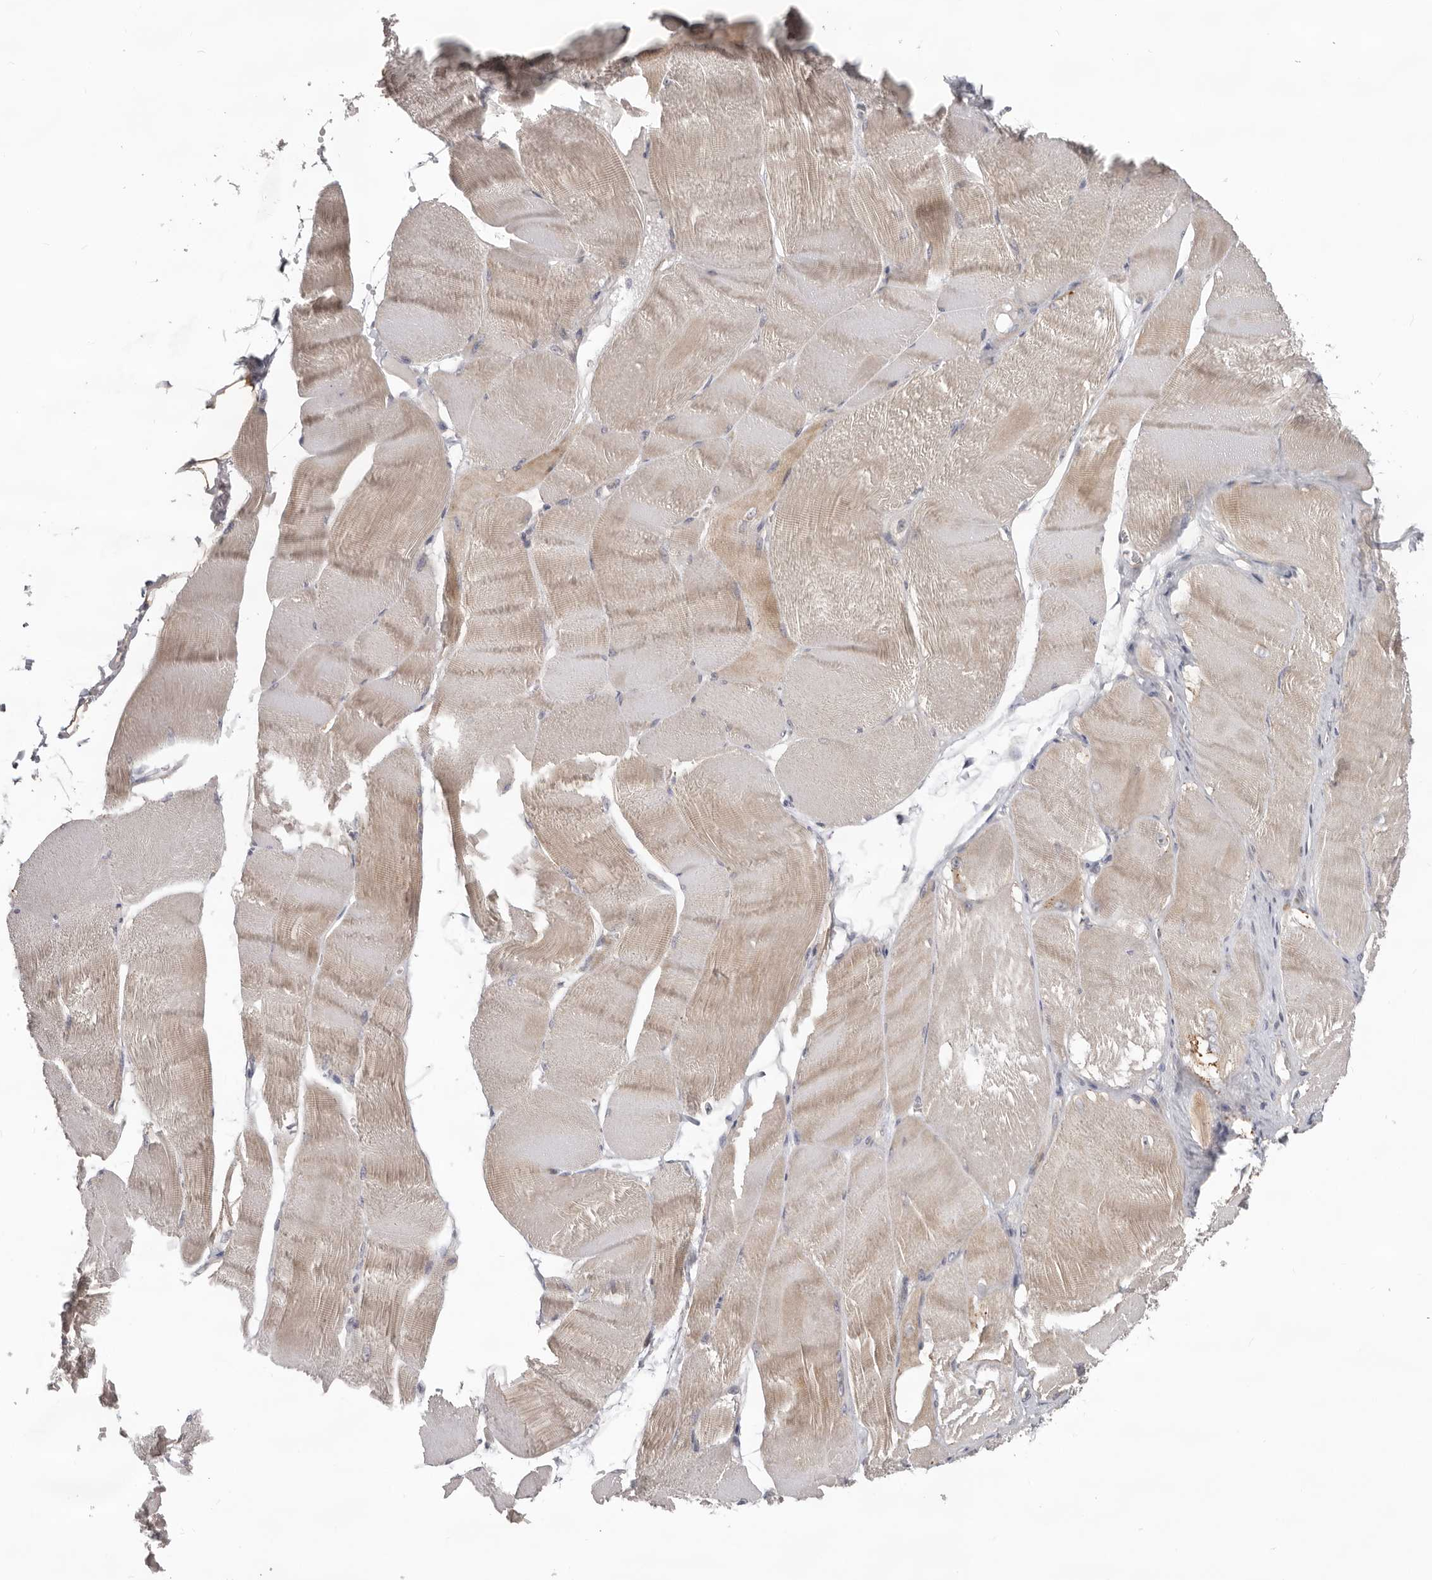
{"staining": {"intensity": "weak", "quantity": "25%-75%", "location": "cytoplasmic/membranous"}, "tissue": "skeletal muscle", "cell_type": "Myocytes", "image_type": "normal", "snomed": [{"axis": "morphology", "description": "Normal tissue, NOS"}, {"axis": "morphology", "description": "Basal cell carcinoma"}, {"axis": "topography", "description": "Skeletal muscle"}], "caption": "This photomicrograph shows IHC staining of unremarkable skeletal muscle, with low weak cytoplasmic/membranous staining in about 25%-75% of myocytes.", "gene": "HINT3", "patient": {"sex": "female", "age": 64}}